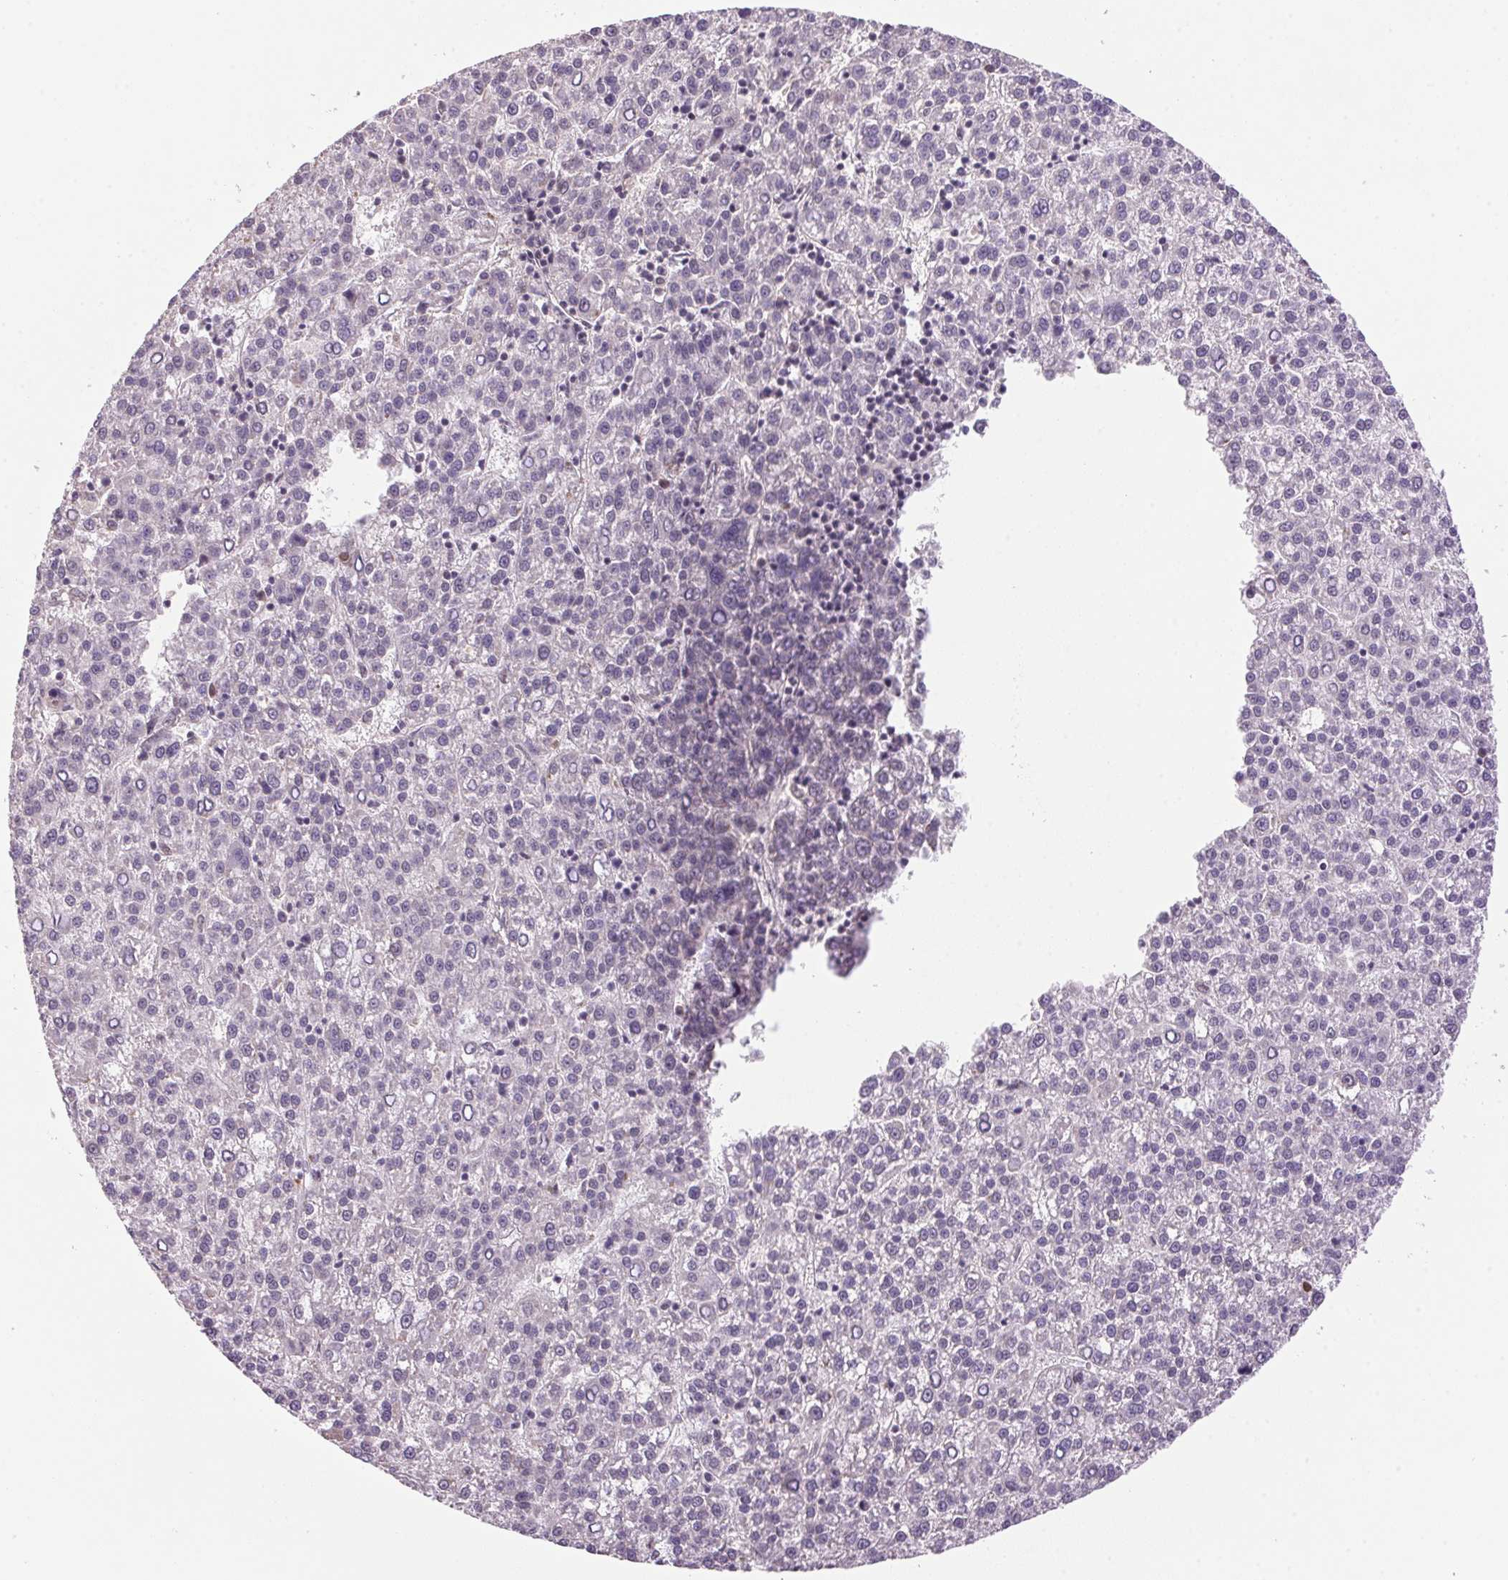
{"staining": {"intensity": "negative", "quantity": "none", "location": "none"}, "tissue": "liver cancer", "cell_type": "Tumor cells", "image_type": "cancer", "snomed": [{"axis": "morphology", "description": "Carcinoma, Hepatocellular, NOS"}, {"axis": "topography", "description": "Liver"}], "caption": "IHC of human liver cancer demonstrates no expression in tumor cells.", "gene": "ZBTB4", "patient": {"sex": "female", "age": 58}}